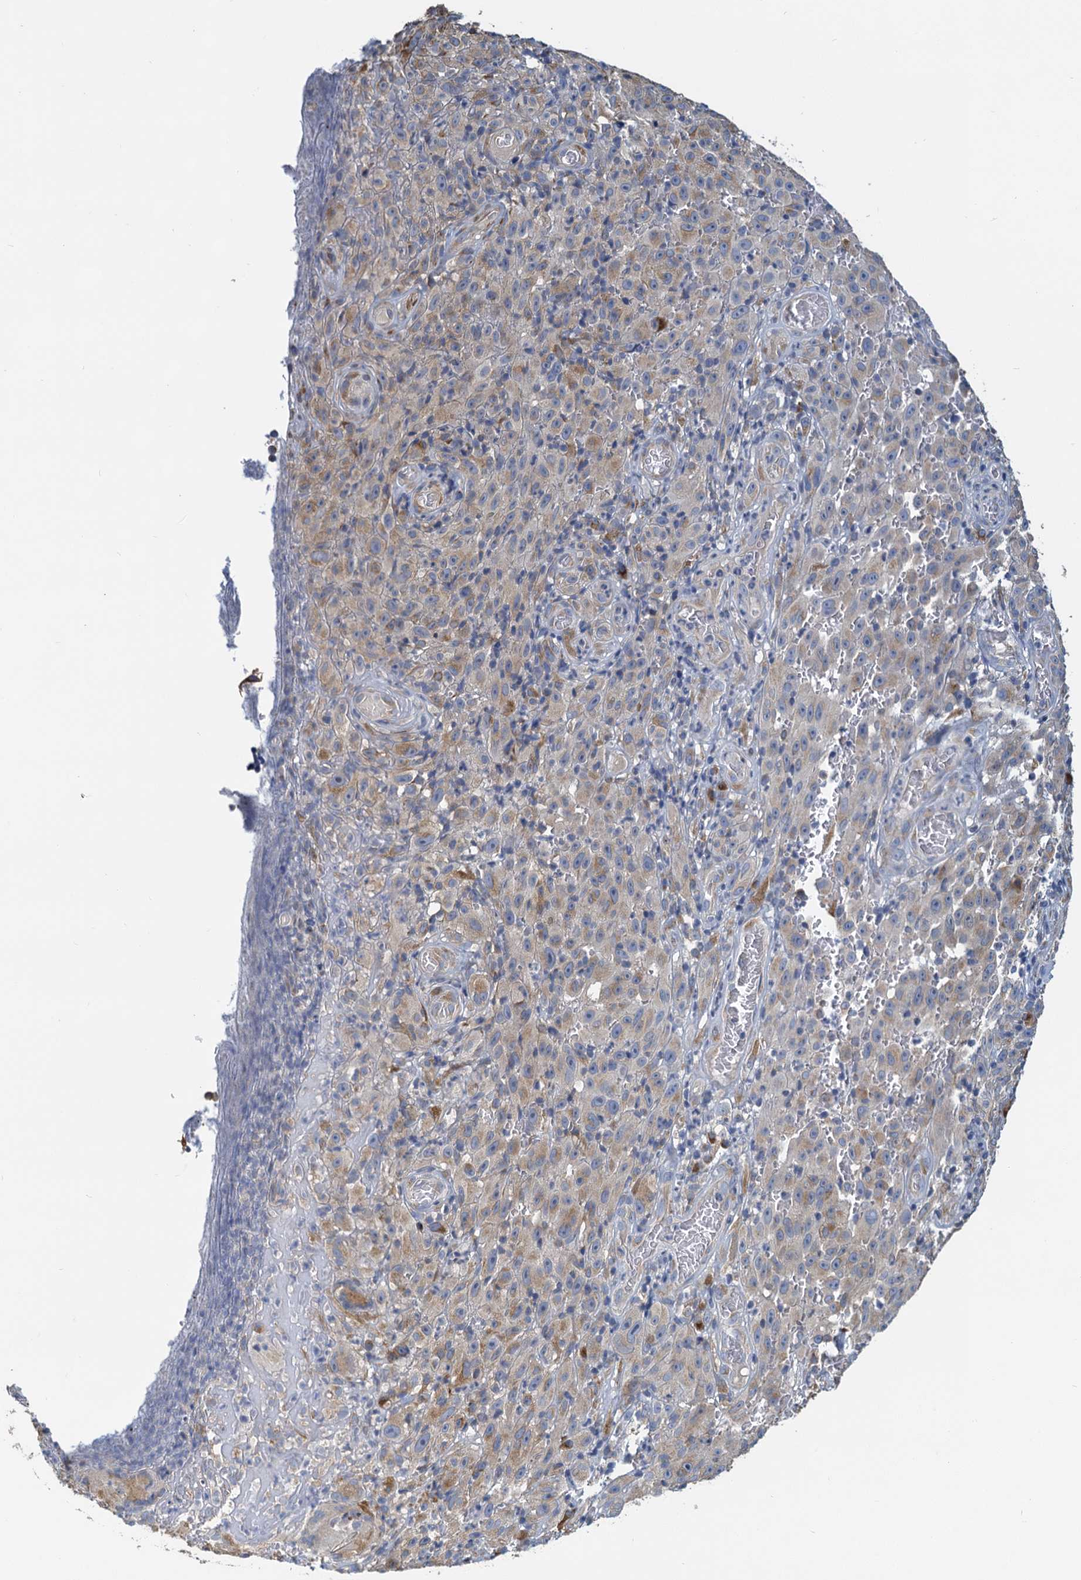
{"staining": {"intensity": "weak", "quantity": "<25%", "location": "cytoplasmic/membranous"}, "tissue": "melanoma", "cell_type": "Tumor cells", "image_type": "cancer", "snomed": [{"axis": "morphology", "description": "Malignant melanoma, NOS"}, {"axis": "topography", "description": "Skin"}], "caption": "Immunohistochemistry image of human melanoma stained for a protein (brown), which displays no positivity in tumor cells. Nuclei are stained in blue.", "gene": "NKAPD1", "patient": {"sex": "female", "age": 82}}